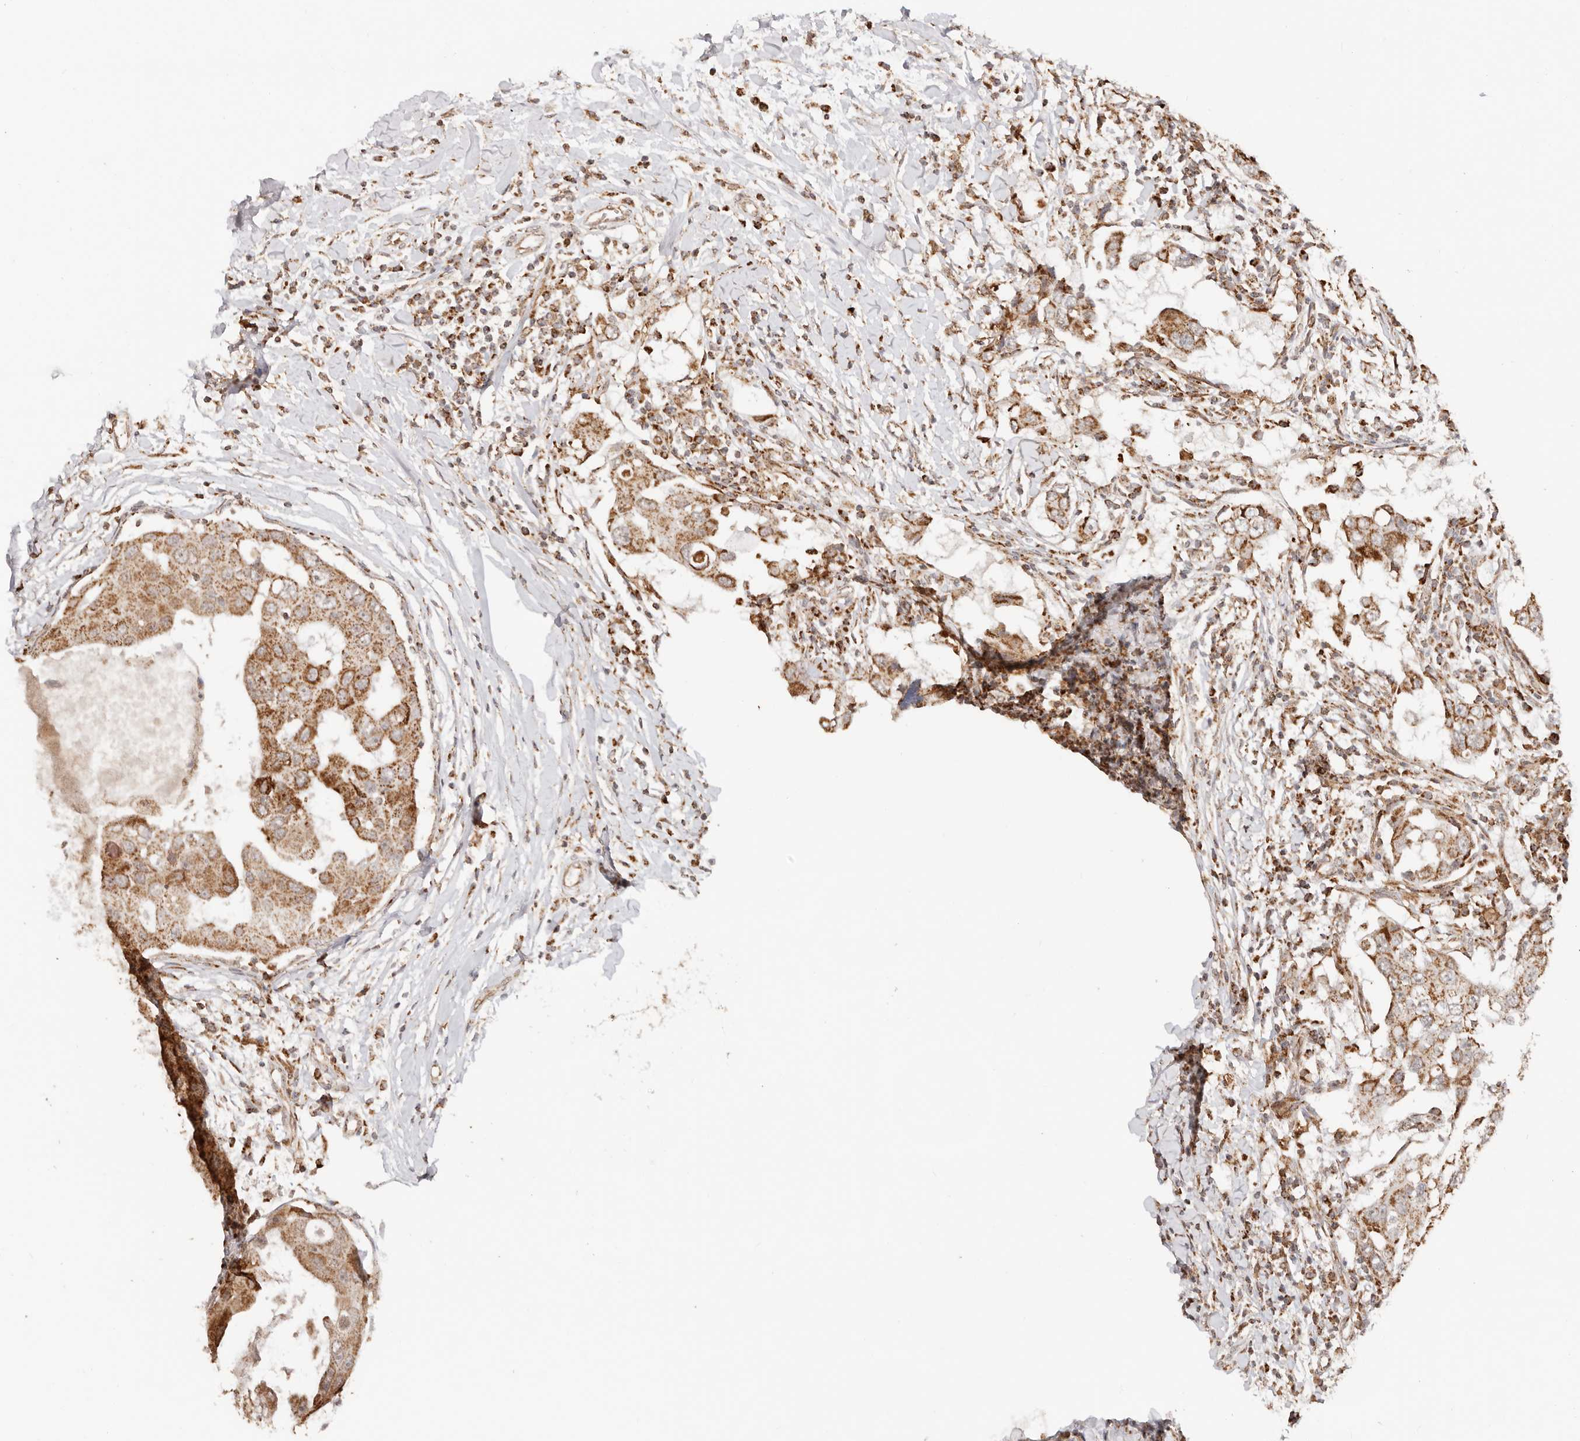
{"staining": {"intensity": "moderate", "quantity": ">75%", "location": "cytoplasmic/membranous"}, "tissue": "breast cancer", "cell_type": "Tumor cells", "image_type": "cancer", "snomed": [{"axis": "morphology", "description": "Duct carcinoma"}, {"axis": "topography", "description": "Breast"}], "caption": "Brown immunohistochemical staining in infiltrating ductal carcinoma (breast) shows moderate cytoplasmic/membranous staining in approximately >75% of tumor cells.", "gene": "NDUFB11", "patient": {"sex": "female", "age": 27}}